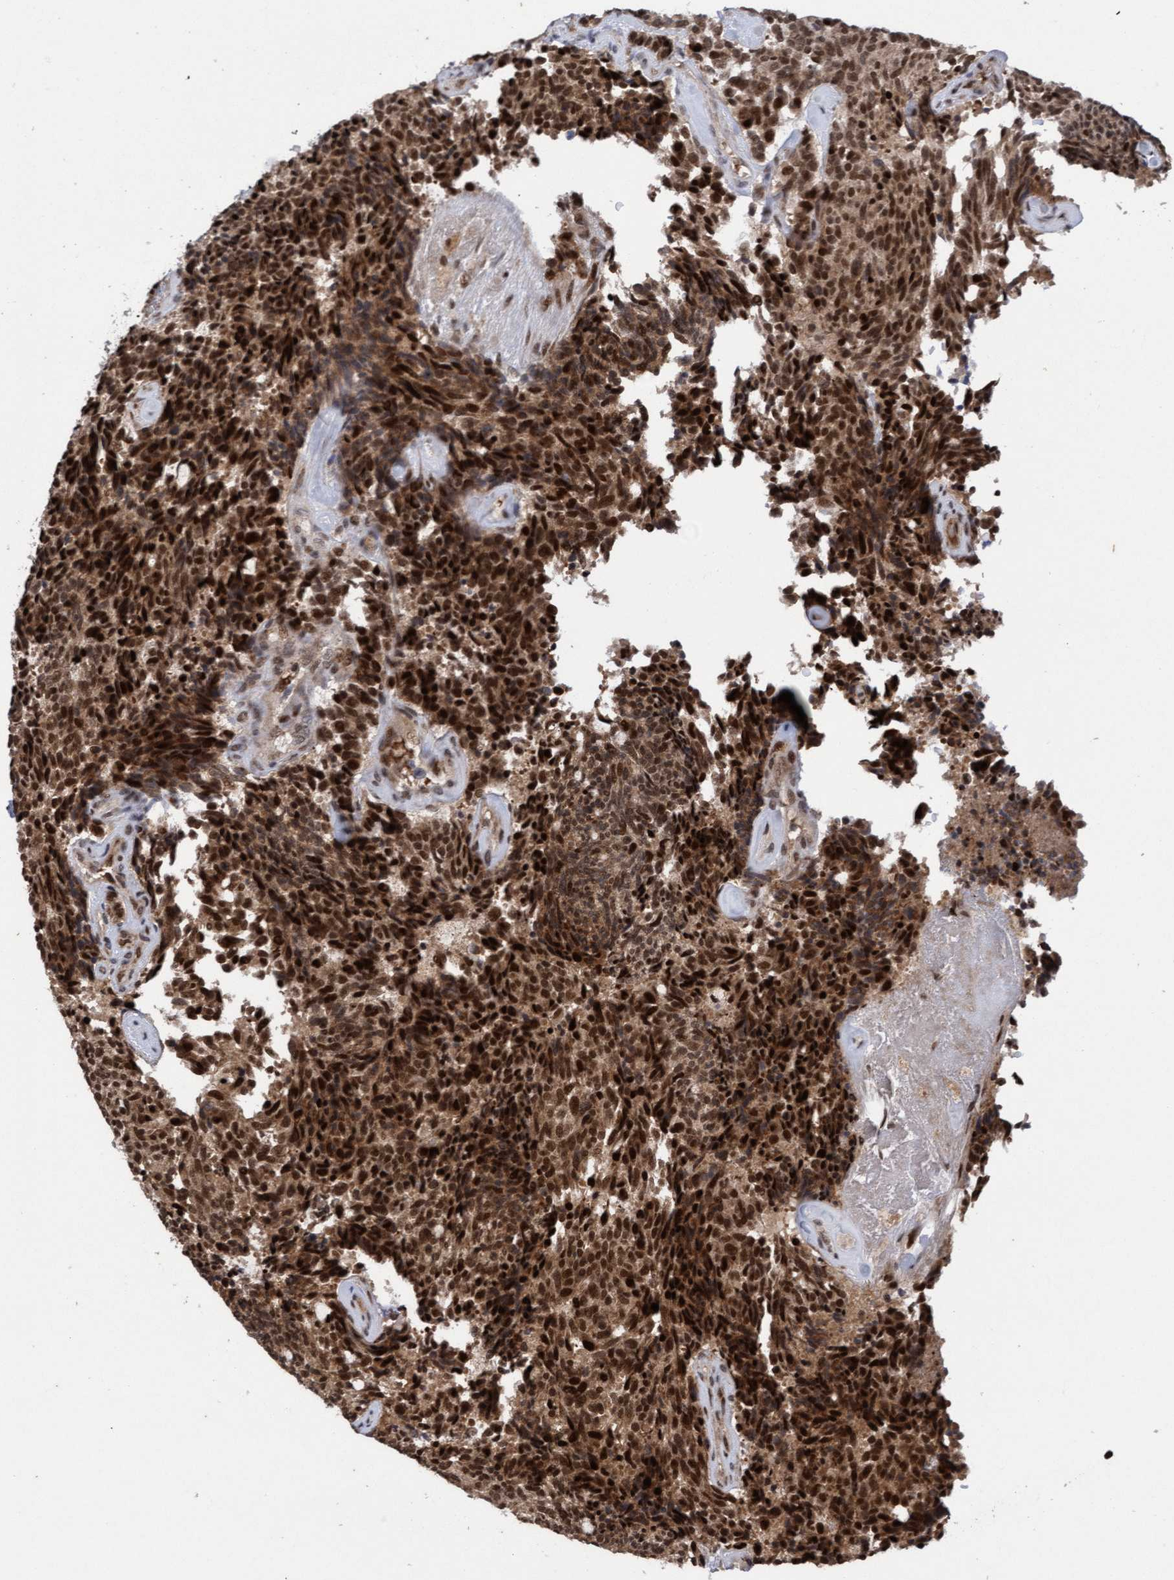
{"staining": {"intensity": "strong", "quantity": ">75%", "location": "cytoplasmic/membranous,nuclear"}, "tissue": "carcinoid", "cell_type": "Tumor cells", "image_type": "cancer", "snomed": [{"axis": "morphology", "description": "Carcinoid, malignant, NOS"}, {"axis": "topography", "description": "Pancreas"}], "caption": "An image of malignant carcinoid stained for a protein displays strong cytoplasmic/membranous and nuclear brown staining in tumor cells.", "gene": "TANC2", "patient": {"sex": "female", "age": 54}}